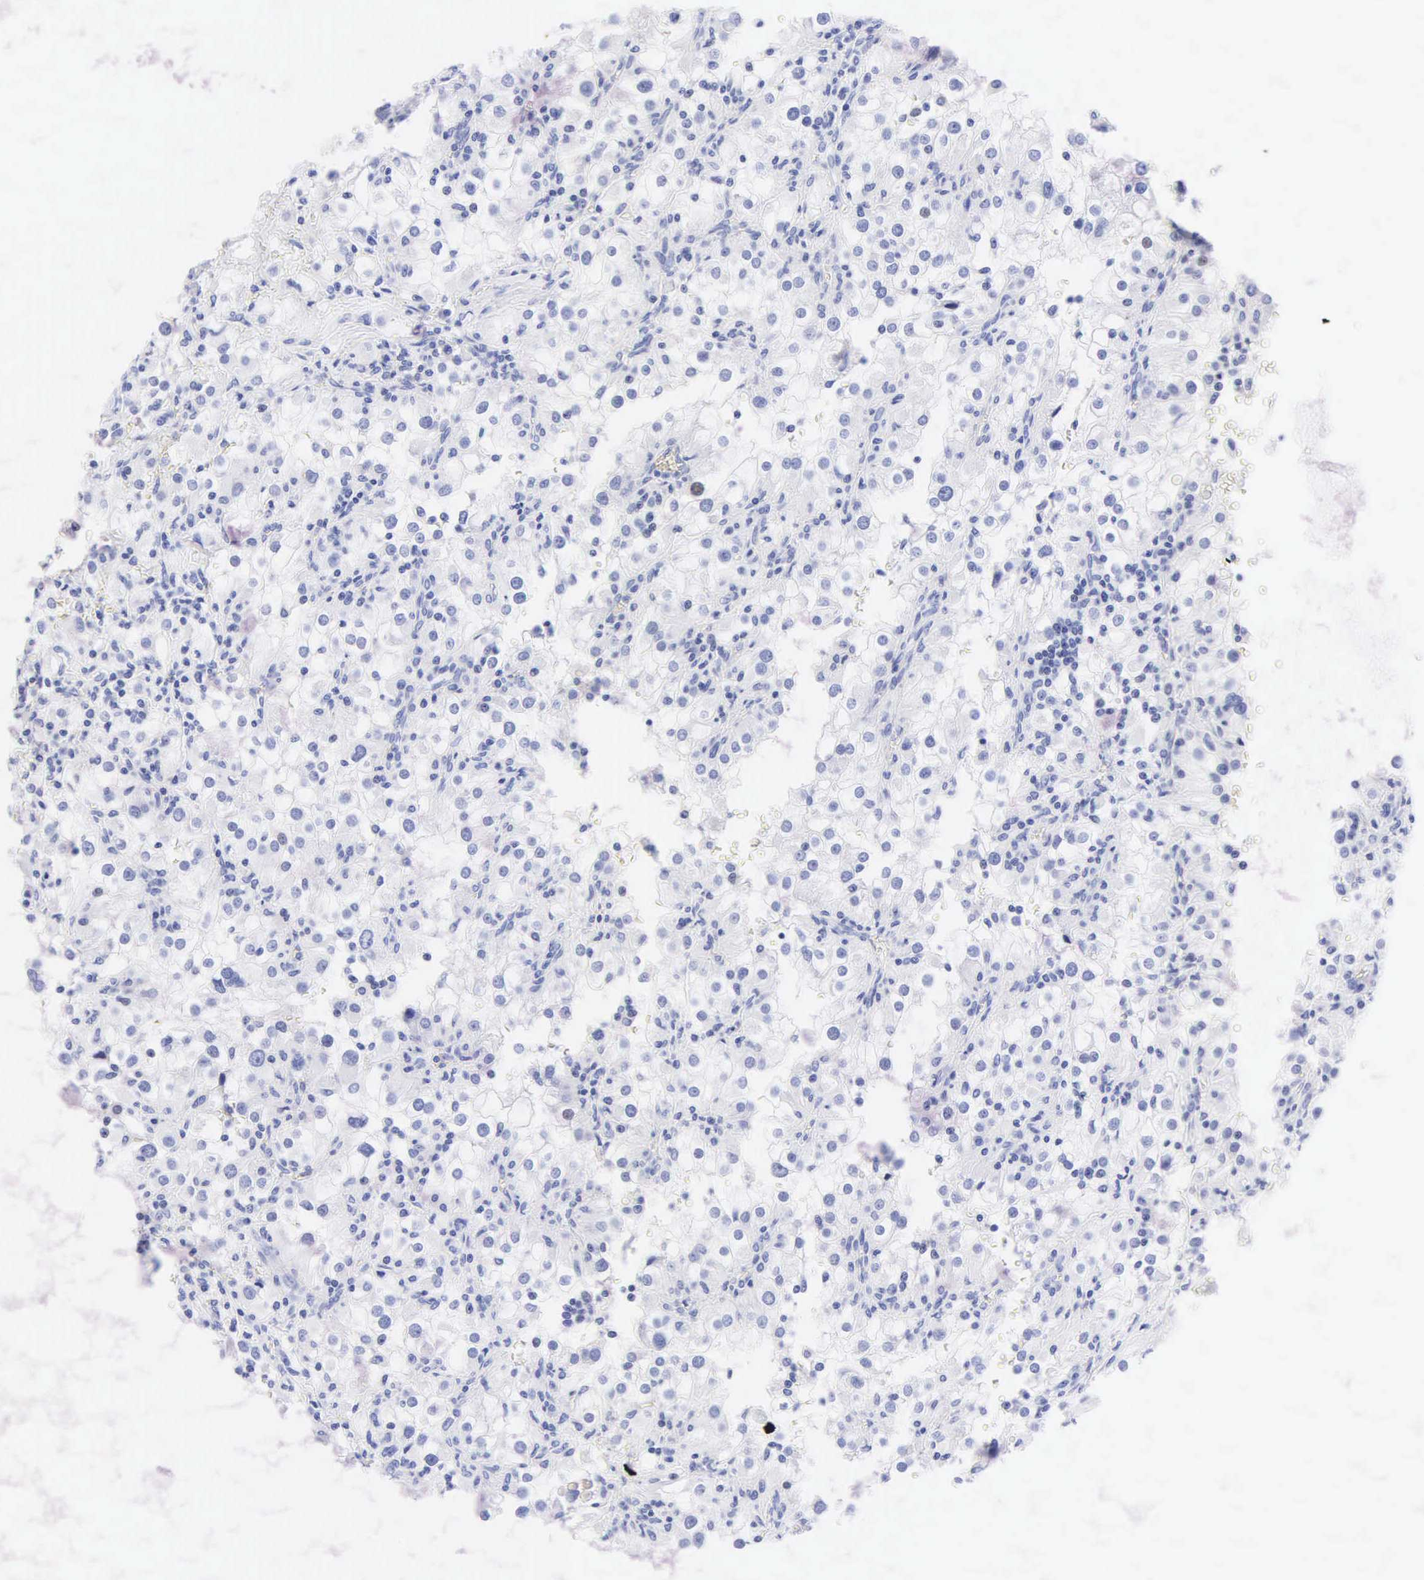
{"staining": {"intensity": "negative", "quantity": "none", "location": "none"}, "tissue": "renal cancer", "cell_type": "Tumor cells", "image_type": "cancer", "snomed": [{"axis": "morphology", "description": "Adenocarcinoma, NOS"}, {"axis": "topography", "description": "Kidney"}], "caption": "The micrograph shows no significant staining in tumor cells of renal cancer (adenocarcinoma). (DAB immunohistochemistry visualized using brightfield microscopy, high magnification).", "gene": "DES", "patient": {"sex": "female", "age": 52}}